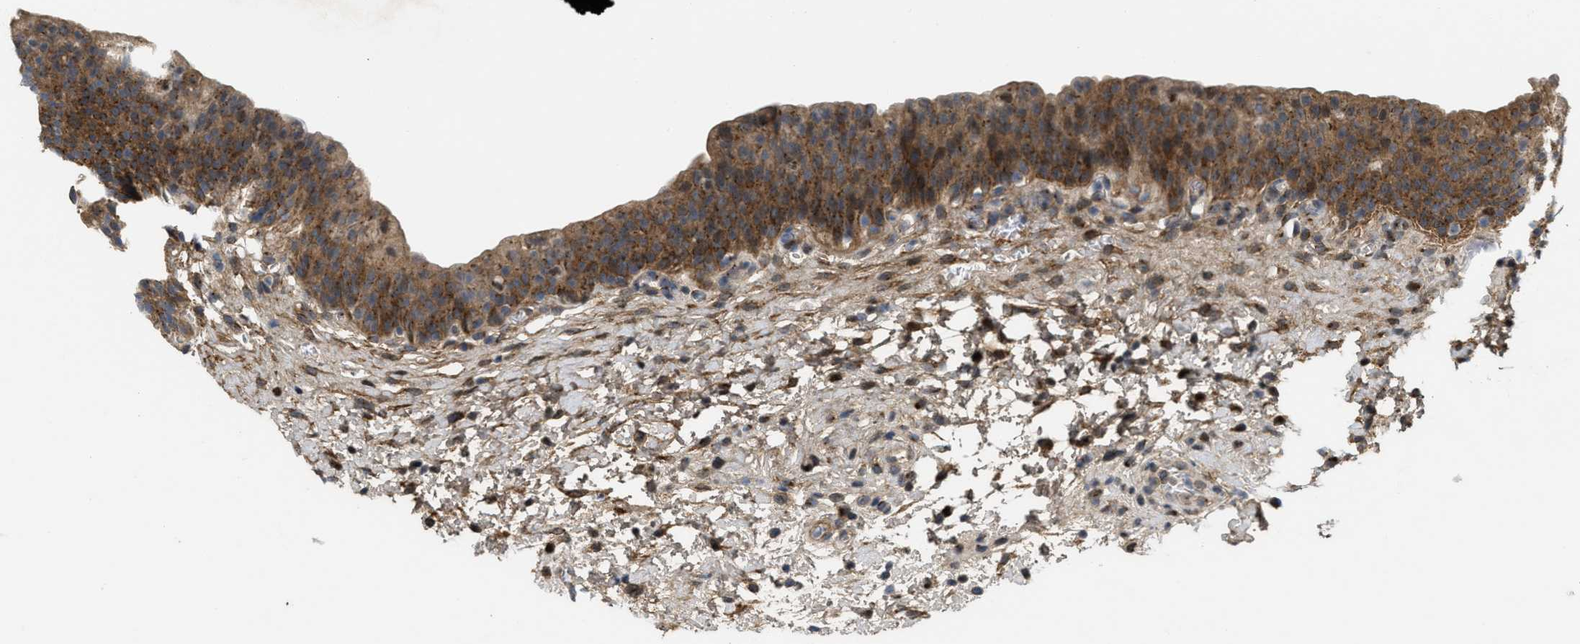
{"staining": {"intensity": "moderate", "quantity": ">75%", "location": "cytoplasmic/membranous"}, "tissue": "urinary bladder", "cell_type": "Urothelial cells", "image_type": "normal", "snomed": [{"axis": "morphology", "description": "Normal tissue, NOS"}, {"axis": "topography", "description": "Urinary bladder"}], "caption": "Protein staining of unremarkable urinary bladder demonstrates moderate cytoplasmic/membranous positivity in about >75% of urothelial cells. The protein is shown in brown color, while the nuclei are stained blue.", "gene": "ZNF70", "patient": {"sex": "male", "age": 37}}